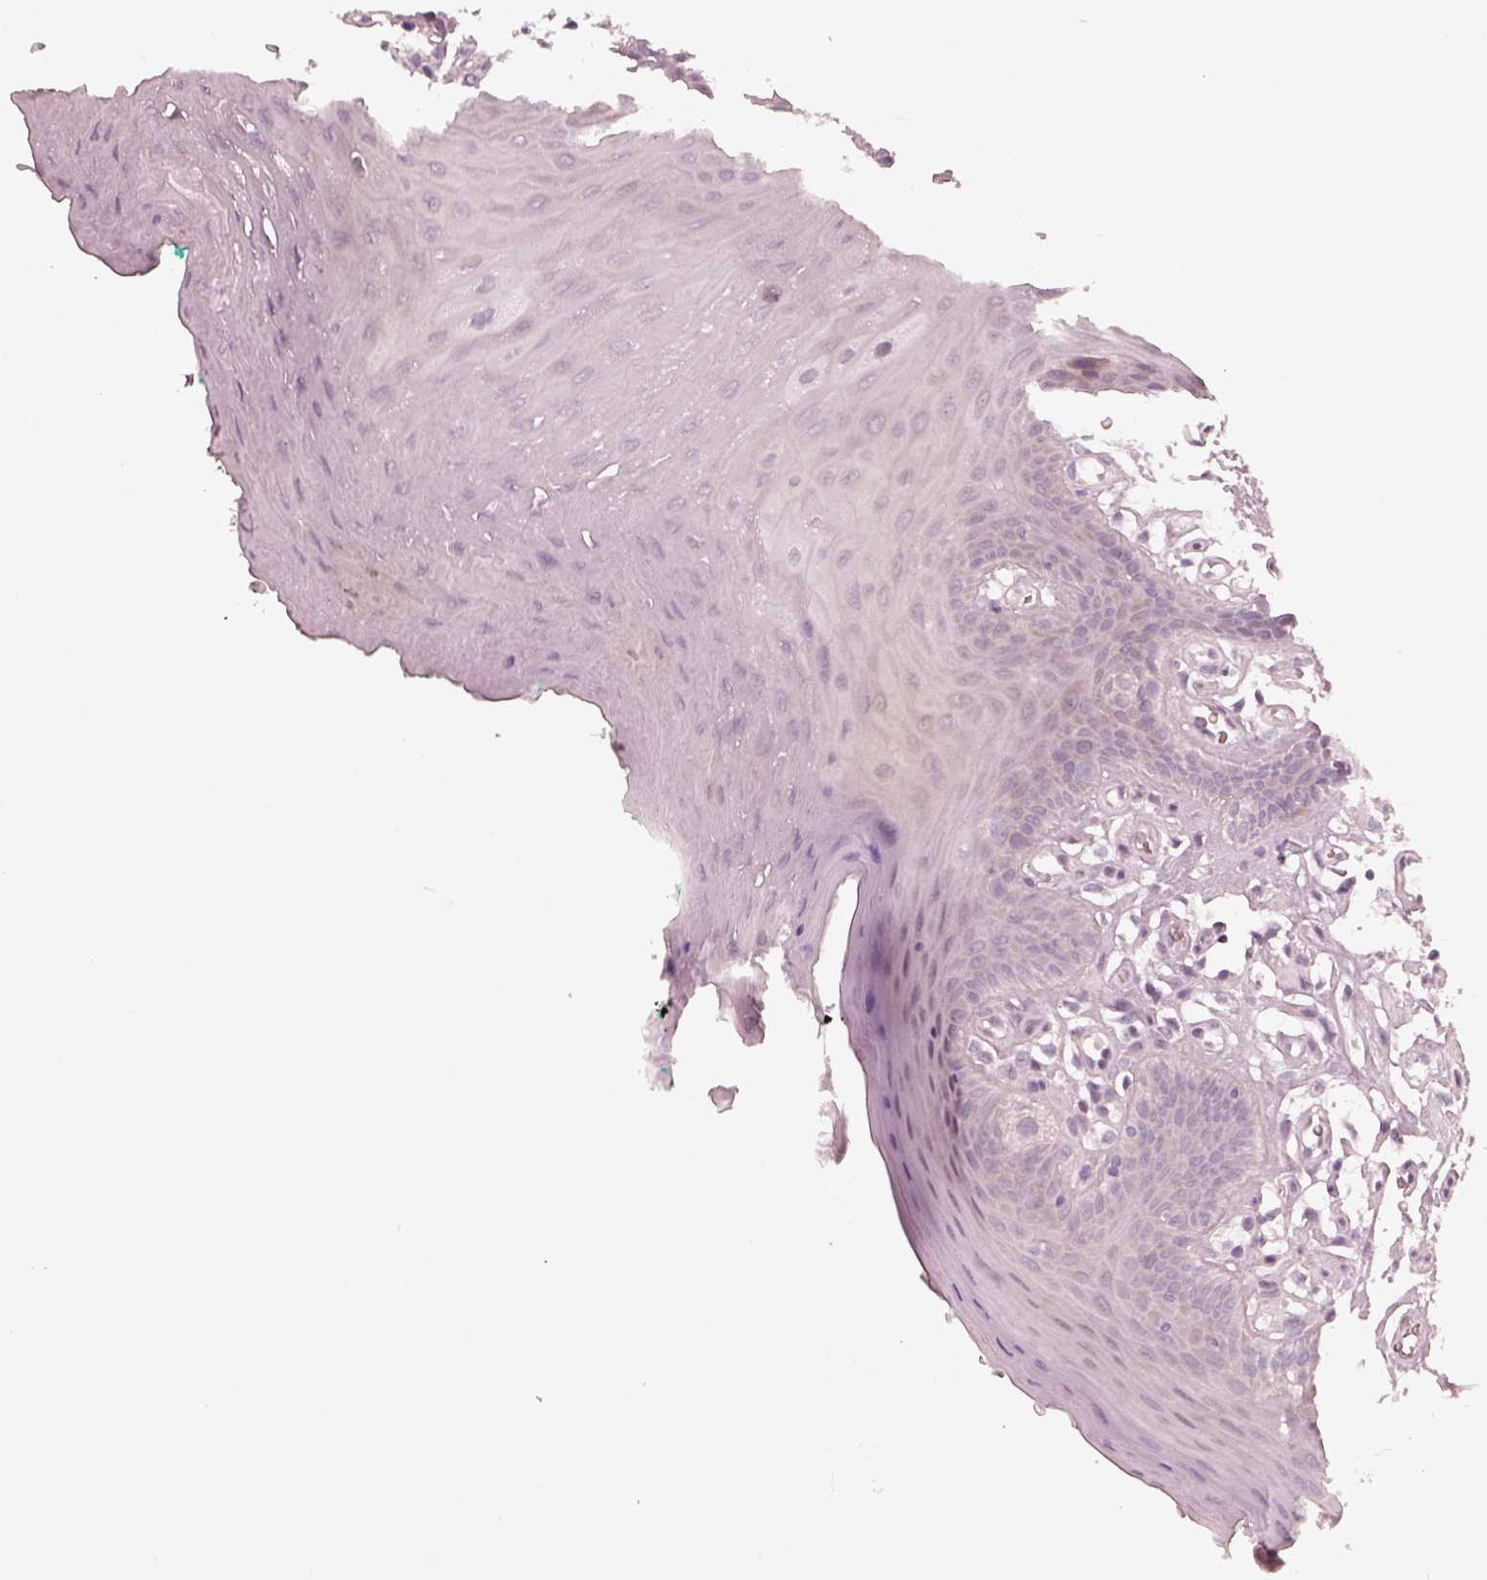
{"staining": {"intensity": "weak", "quantity": "<25%", "location": "cytoplasmic/membranous"}, "tissue": "oral mucosa", "cell_type": "Squamous epithelial cells", "image_type": "normal", "snomed": [{"axis": "morphology", "description": "Normal tissue, NOS"}, {"axis": "morphology", "description": "Squamous cell carcinoma, NOS"}, {"axis": "topography", "description": "Oral tissue"}, {"axis": "topography", "description": "Head-Neck"}], "caption": "IHC of normal oral mucosa displays no staining in squamous epithelial cells.", "gene": "ACACB", "patient": {"sex": "female", "age": 50}}